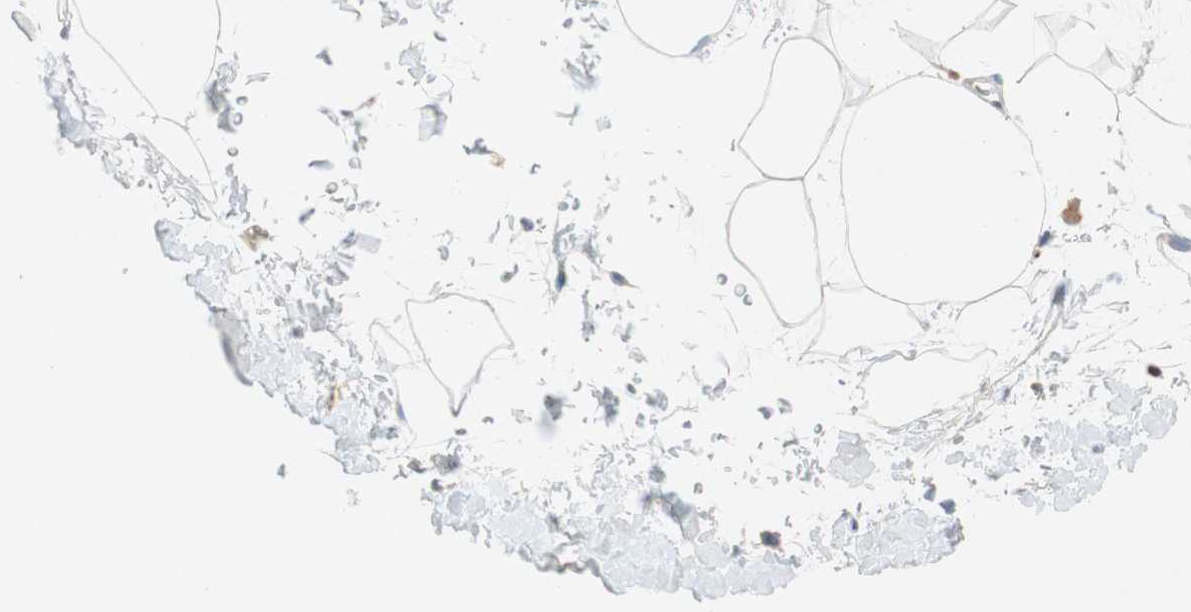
{"staining": {"intensity": "negative", "quantity": "none", "location": "none"}, "tissue": "adipose tissue", "cell_type": "Adipocytes", "image_type": "normal", "snomed": [{"axis": "morphology", "description": "Normal tissue, NOS"}, {"axis": "topography", "description": "Soft tissue"}], "caption": "High power microscopy histopathology image of an immunohistochemistry (IHC) photomicrograph of benign adipose tissue, revealing no significant staining in adipocytes. (Immunohistochemistry, brightfield microscopy, high magnification).", "gene": "RELB", "patient": {"sex": "male", "age": 72}}